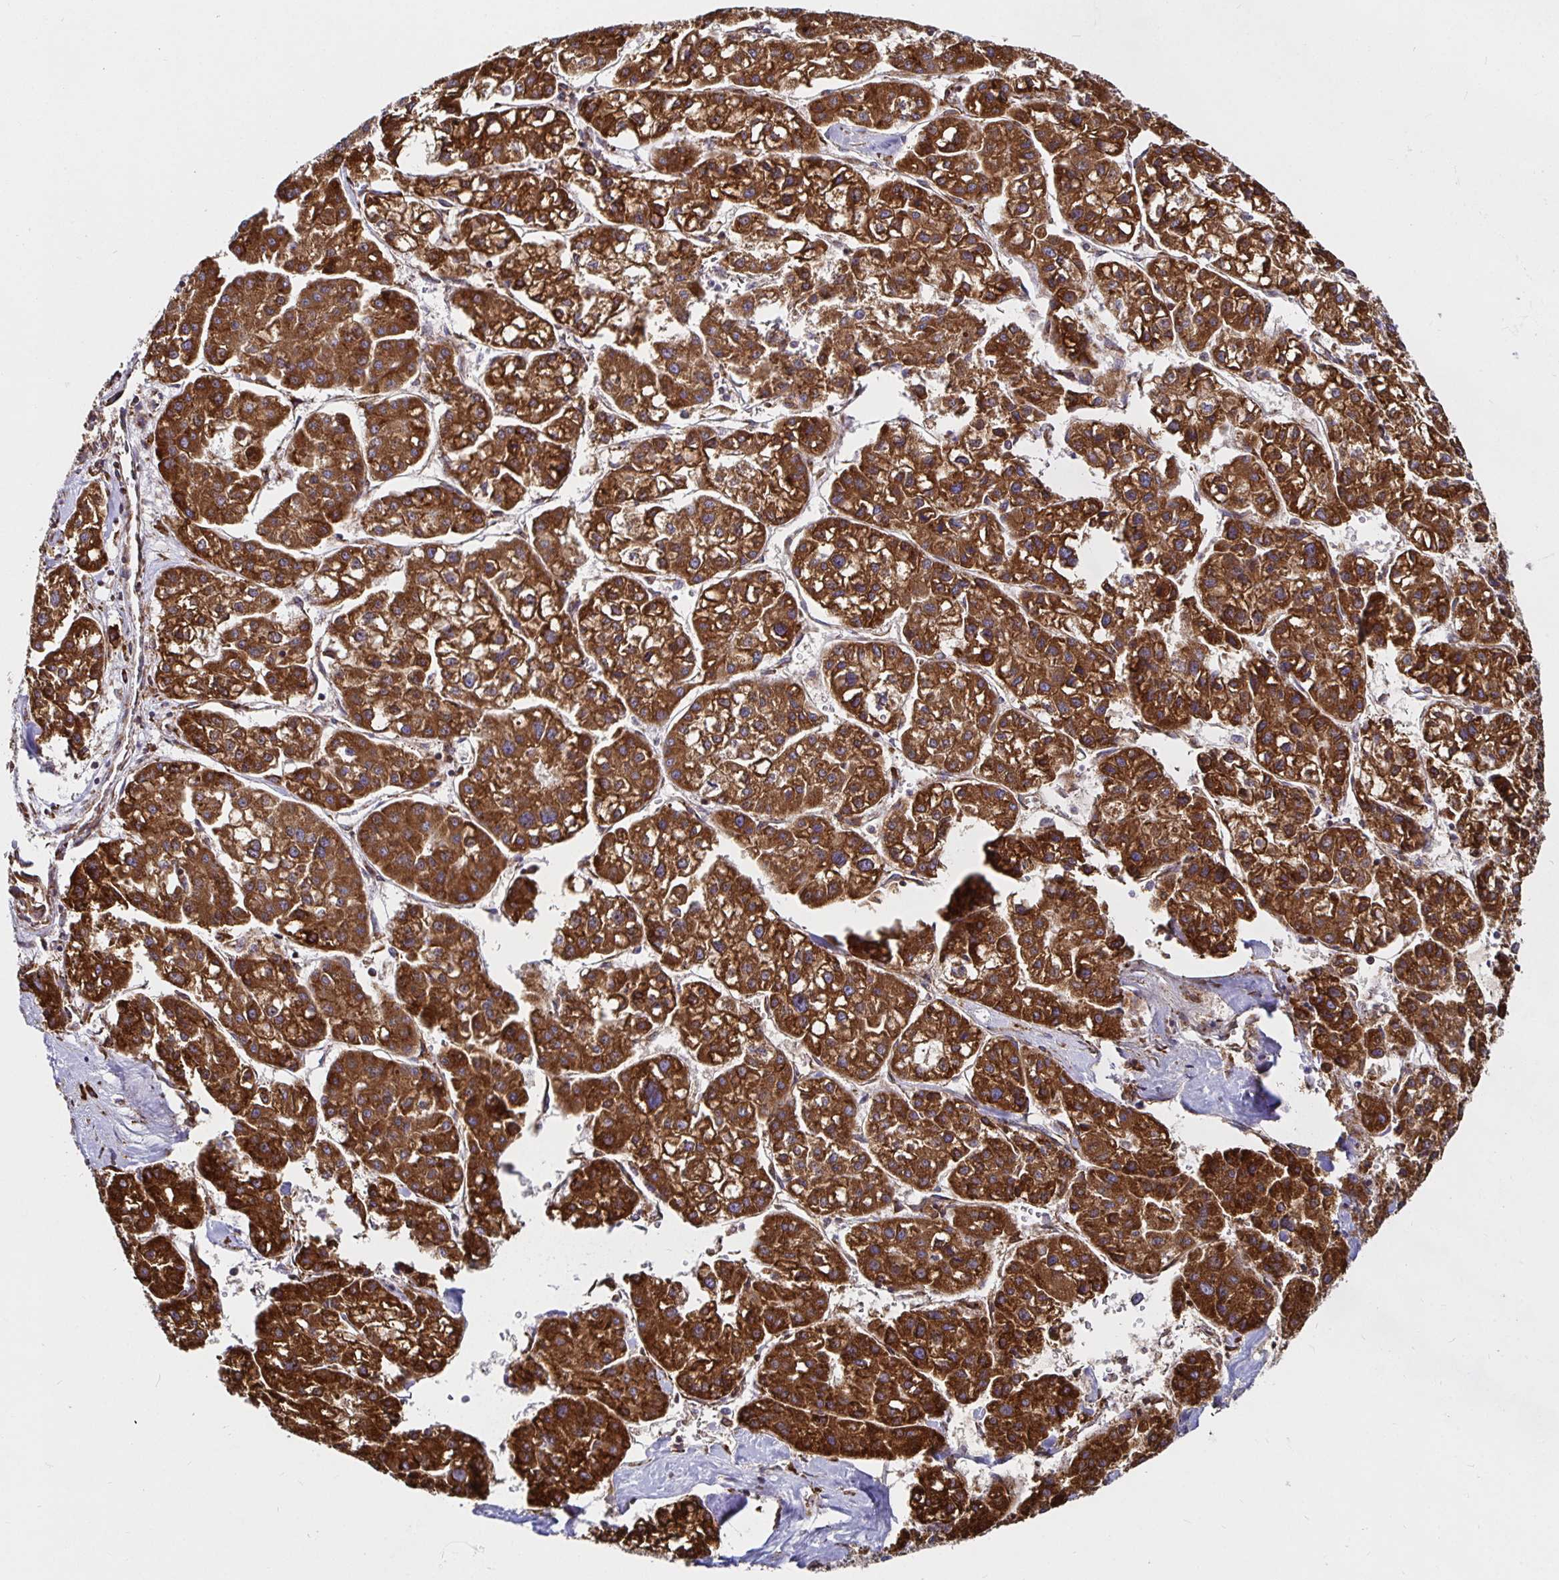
{"staining": {"intensity": "strong", "quantity": ">75%", "location": "cytoplasmic/membranous"}, "tissue": "liver cancer", "cell_type": "Tumor cells", "image_type": "cancer", "snomed": [{"axis": "morphology", "description": "Carcinoma, Hepatocellular, NOS"}, {"axis": "topography", "description": "Liver"}], "caption": "Hepatocellular carcinoma (liver) stained with DAB immunohistochemistry (IHC) reveals high levels of strong cytoplasmic/membranous staining in about >75% of tumor cells.", "gene": "SMYD3", "patient": {"sex": "male", "age": 73}}